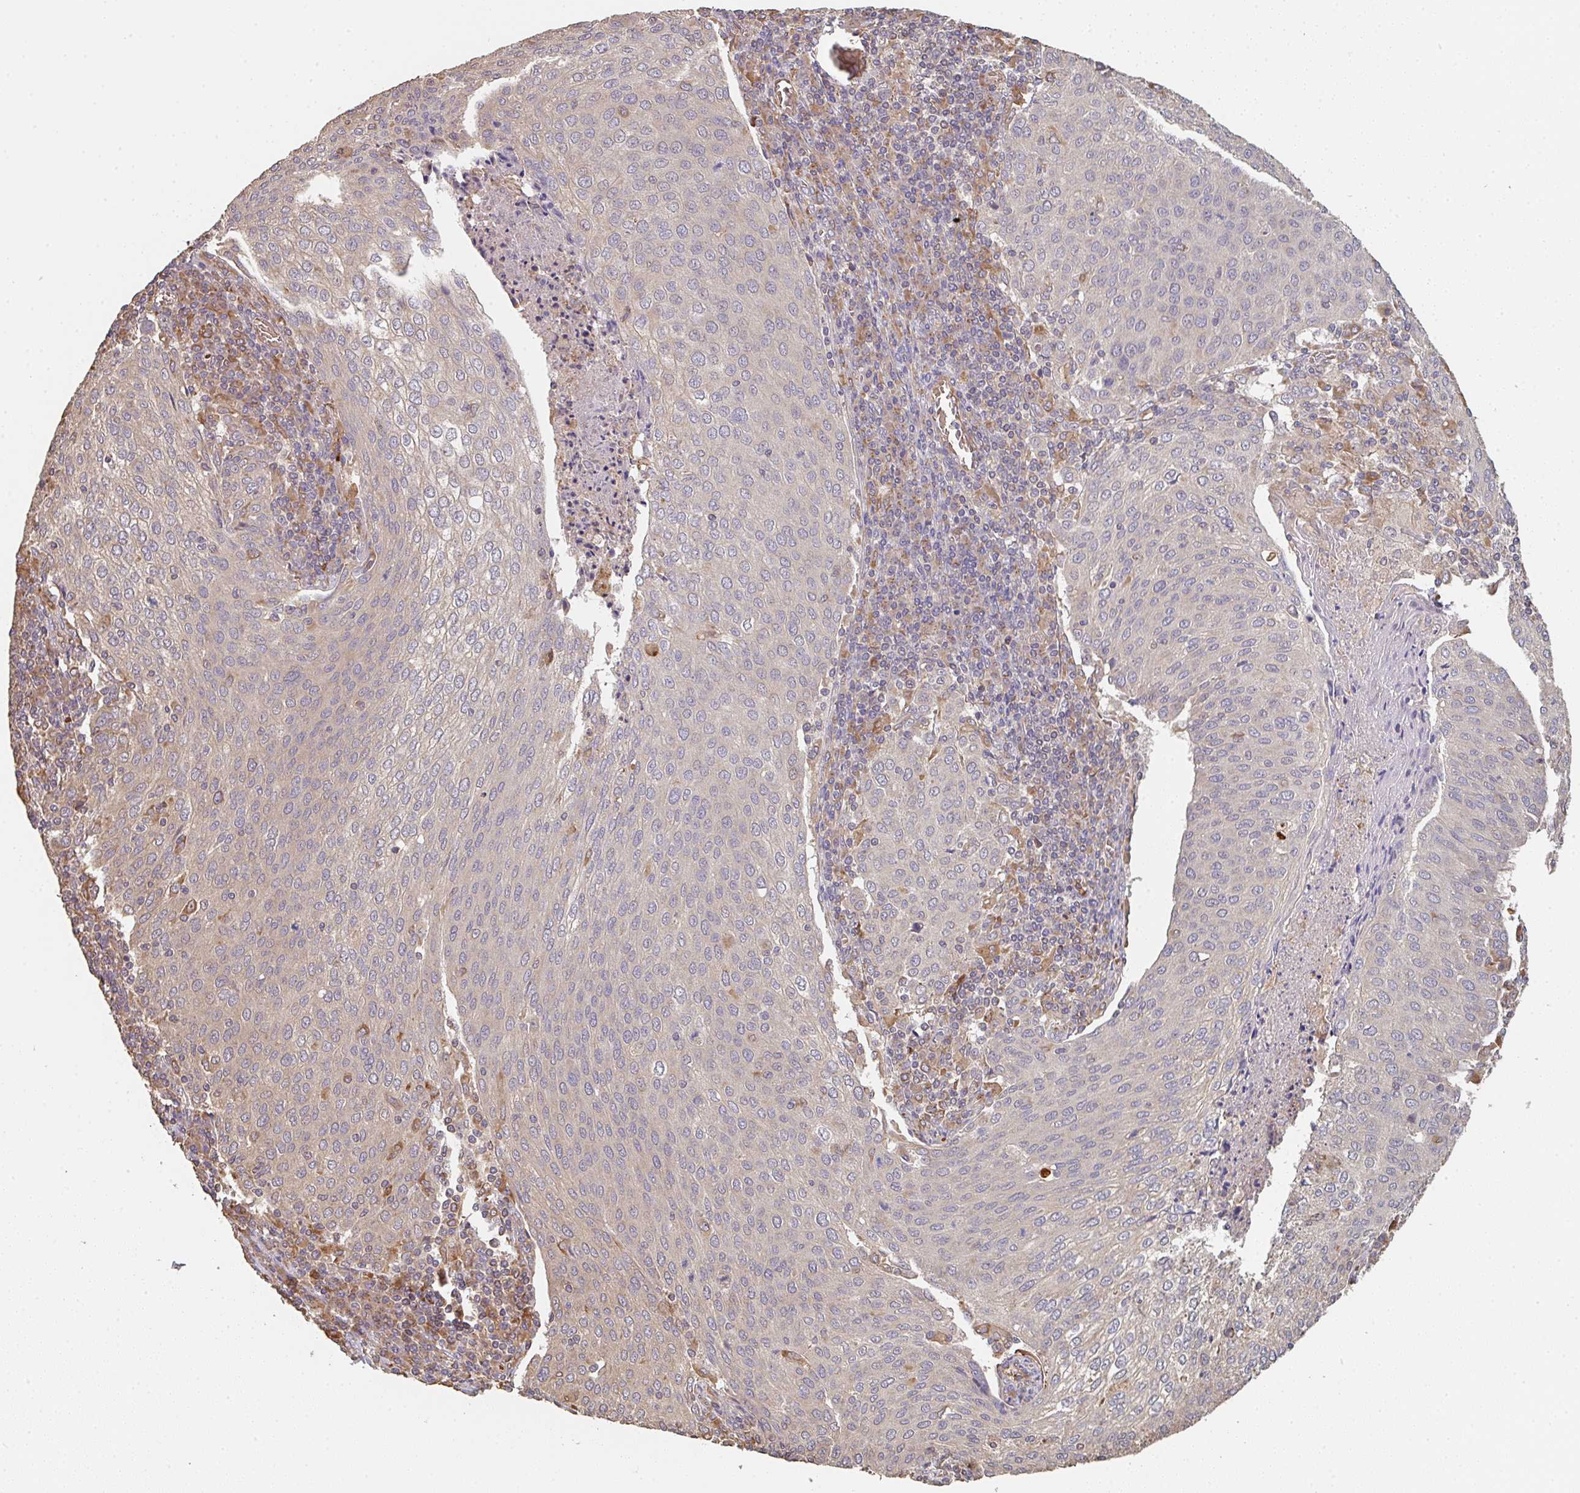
{"staining": {"intensity": "weak", "quantity": "25%-75%", "location": "cytoplasmic/membranous"}, "tissue": "cervical cancer", "cell_type": "Tumor cells", "image_type": "cancer", "snomed": [{"axis": "morphology", "description": "Squamous cell carcinoma, NOS"}, {"axis": "topography", "description": "Cervix"}], "caption": "Protein expression analysis of human cervical squamous cell carcinoma reveals weak cytoplasmic/membranous positivity in approximately 25%-75% of tumor cells.", "gene": "POLG", "patient": {"sex": "female", "age": 46}}